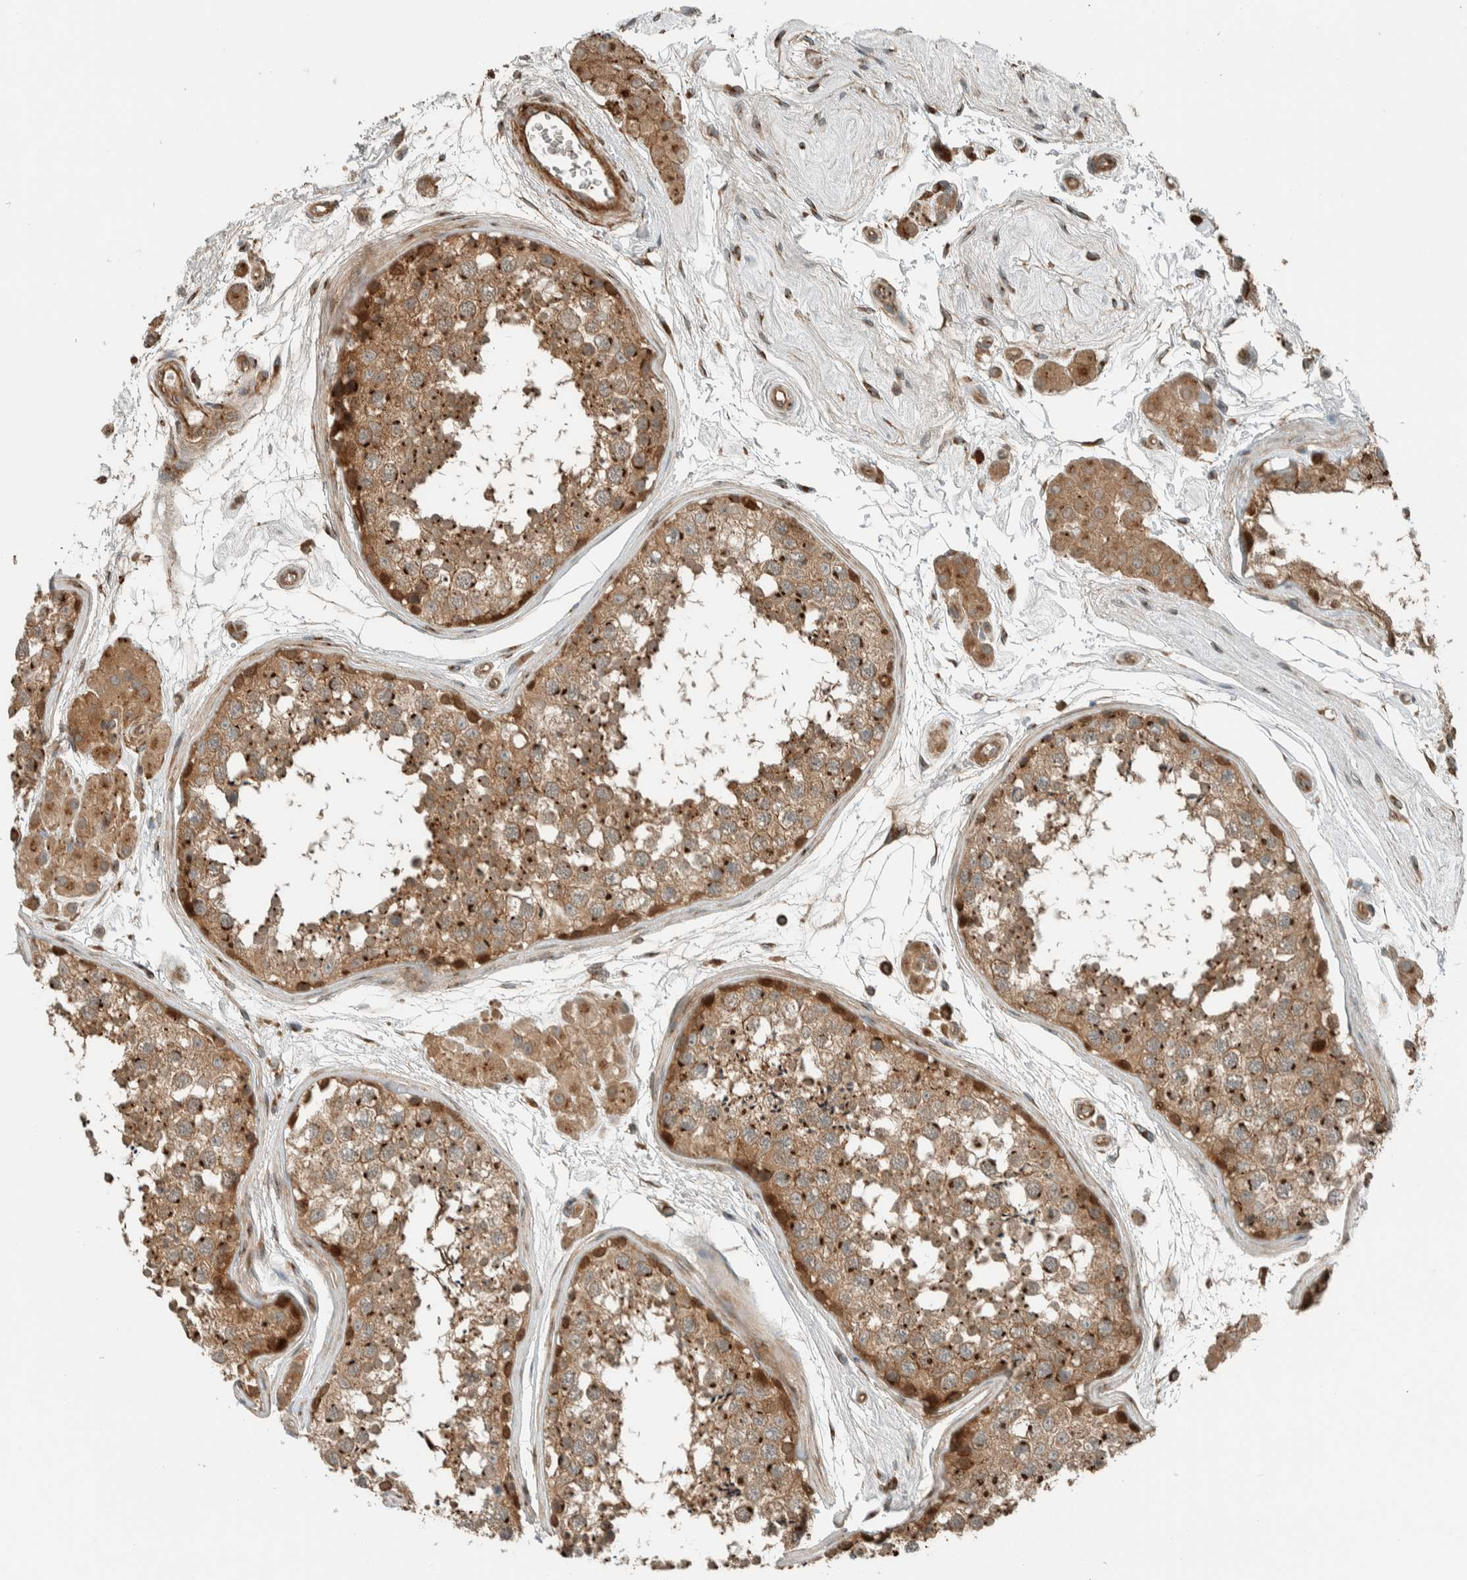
{"staining": {"intensity": "strong", "quantity": "25%-75%", "location": "cytoplasmic/membranous"}, "tissue": "testis", "cell_type": "Cells in seminiferous ducts", "image_type": "normal", "snomed": [{"axis": "morphology", "description": "Normal tissue, NOS"}, {"axis": "topography", "description": "Testis"}], "caption": "Cells in seminiferous ducts reveal high levels of strong cytoplasmic/membranous expression in approximately 25%-75% of cells in normal human testis. The protein of interest is stained brown, and the nuclei are stained in blue (DAB (3,3'-diaminobenzidine) IHC with brightfield microscopy, high magnification).", "gene": "EXOC7", "patient": {"sex": "male", "age": 56}}